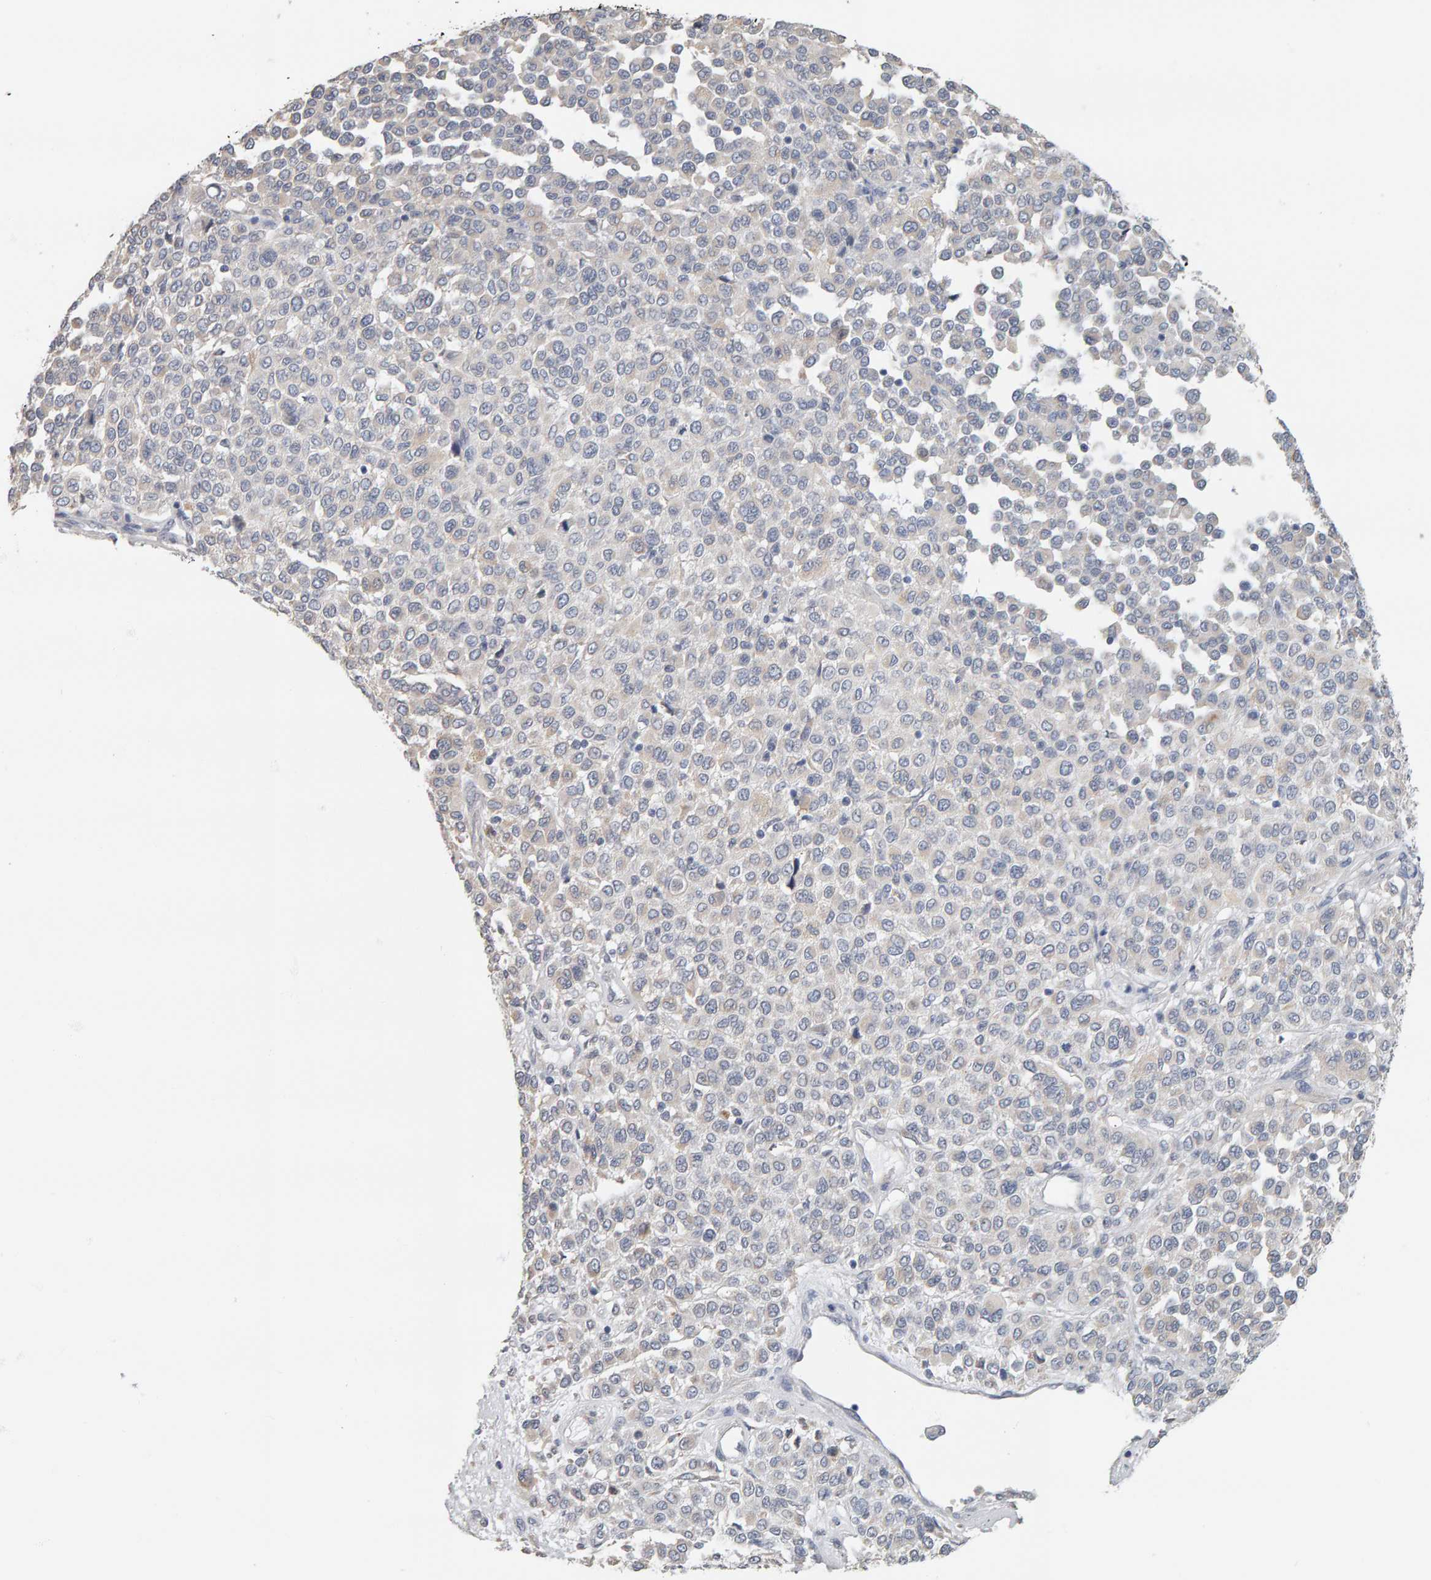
{"staining": {"intensity": "negative", "quantity": "none", "location": "none"}, "tissue": "melanoma", "cell_type": "Tumor cells", "image_type": "cancer", "snomed": [{"axis": "morphology", "description": "Malignant melanoma, Metastatic site"}, {"axis": "topography", "description": "Pancreas"}], "caption": "An image of malignant melanoma (metastatic site) stained for a protein shows no brown staining in tumor cells.", "gene": "ADHFE1", "patient": {"sex": "female", "age": 30}}